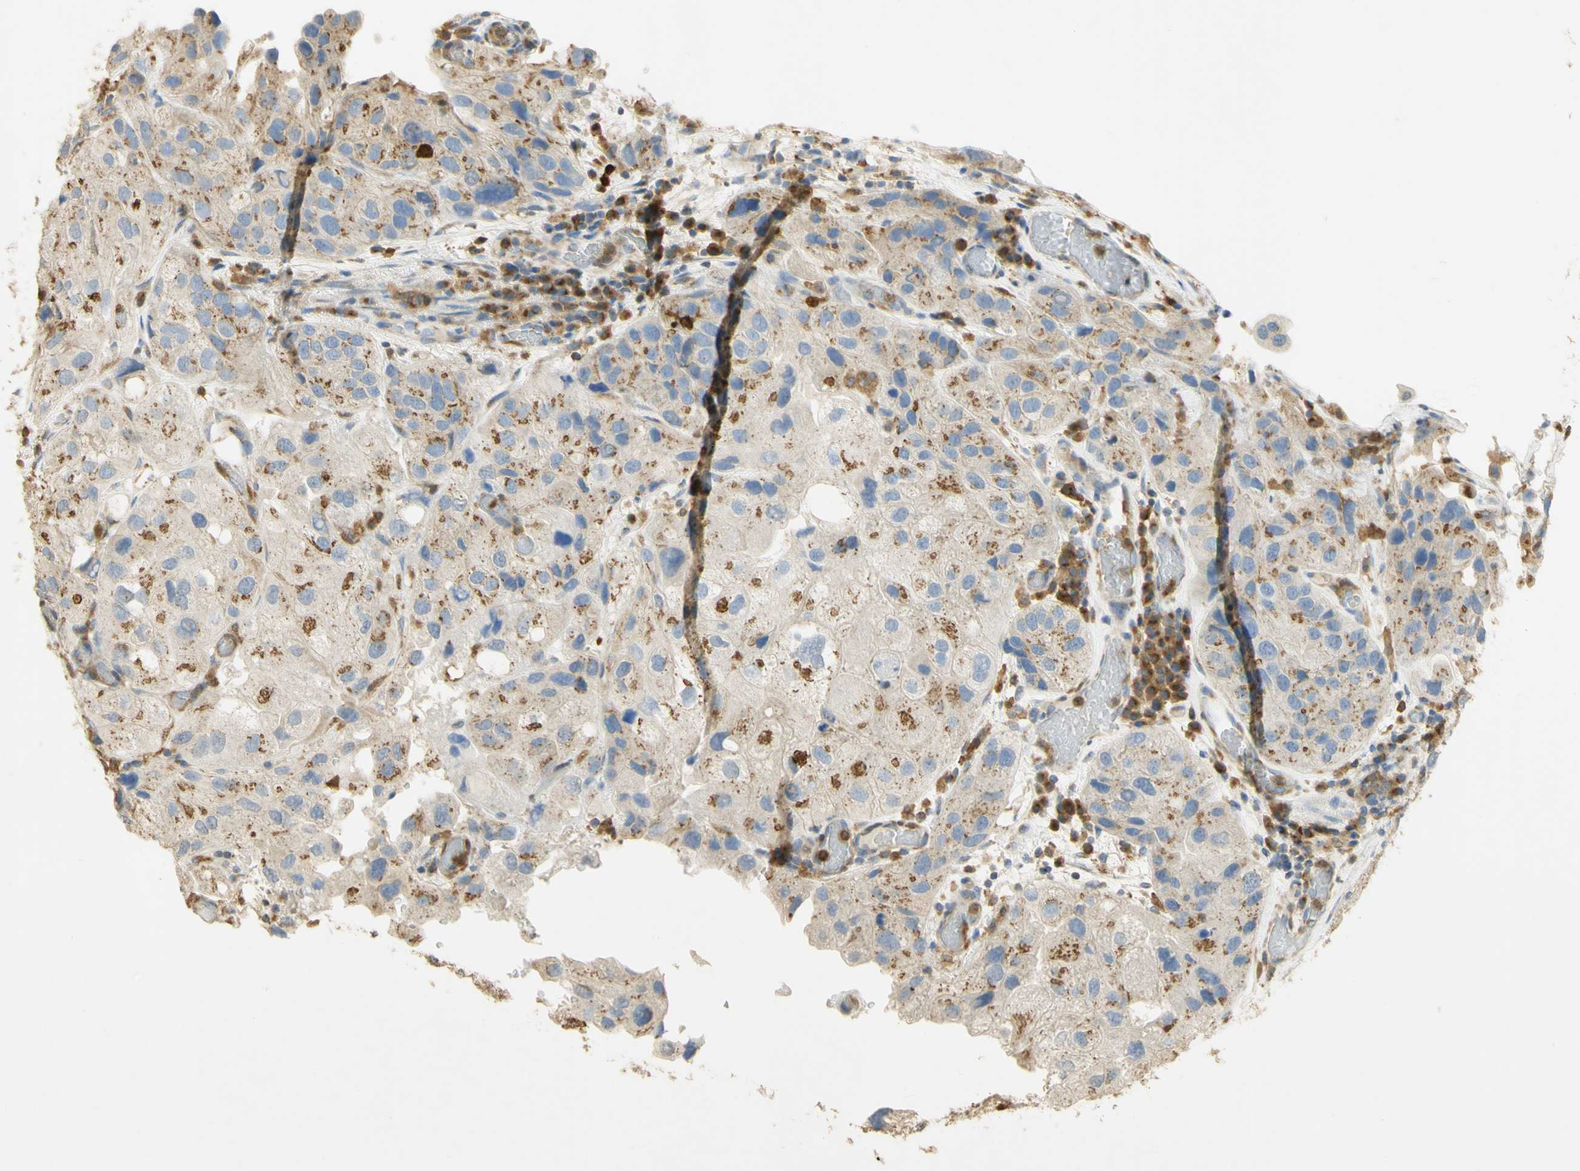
{"staining": {"intensity": "moderate", "quantity": "<25%", "location": "cytoplasmic/membranous"}, "tissue": "urothelial cancer", "cell_type": "Tumor cells", "image_type": "cancer", "snomed": [{"axis": "morphology", "description": "Urothelial carcinoma, High grade"}, {"axis": "topography", "description": "Urinary bladder"}], "caption": "Immunohistochemical staining of urothelial cancer shows moderate cytoplasmic/membranous protein staining in about <25% of tumor cells.", "gene": "PAK1", "patient": {"sex": "female", "age": 64}}